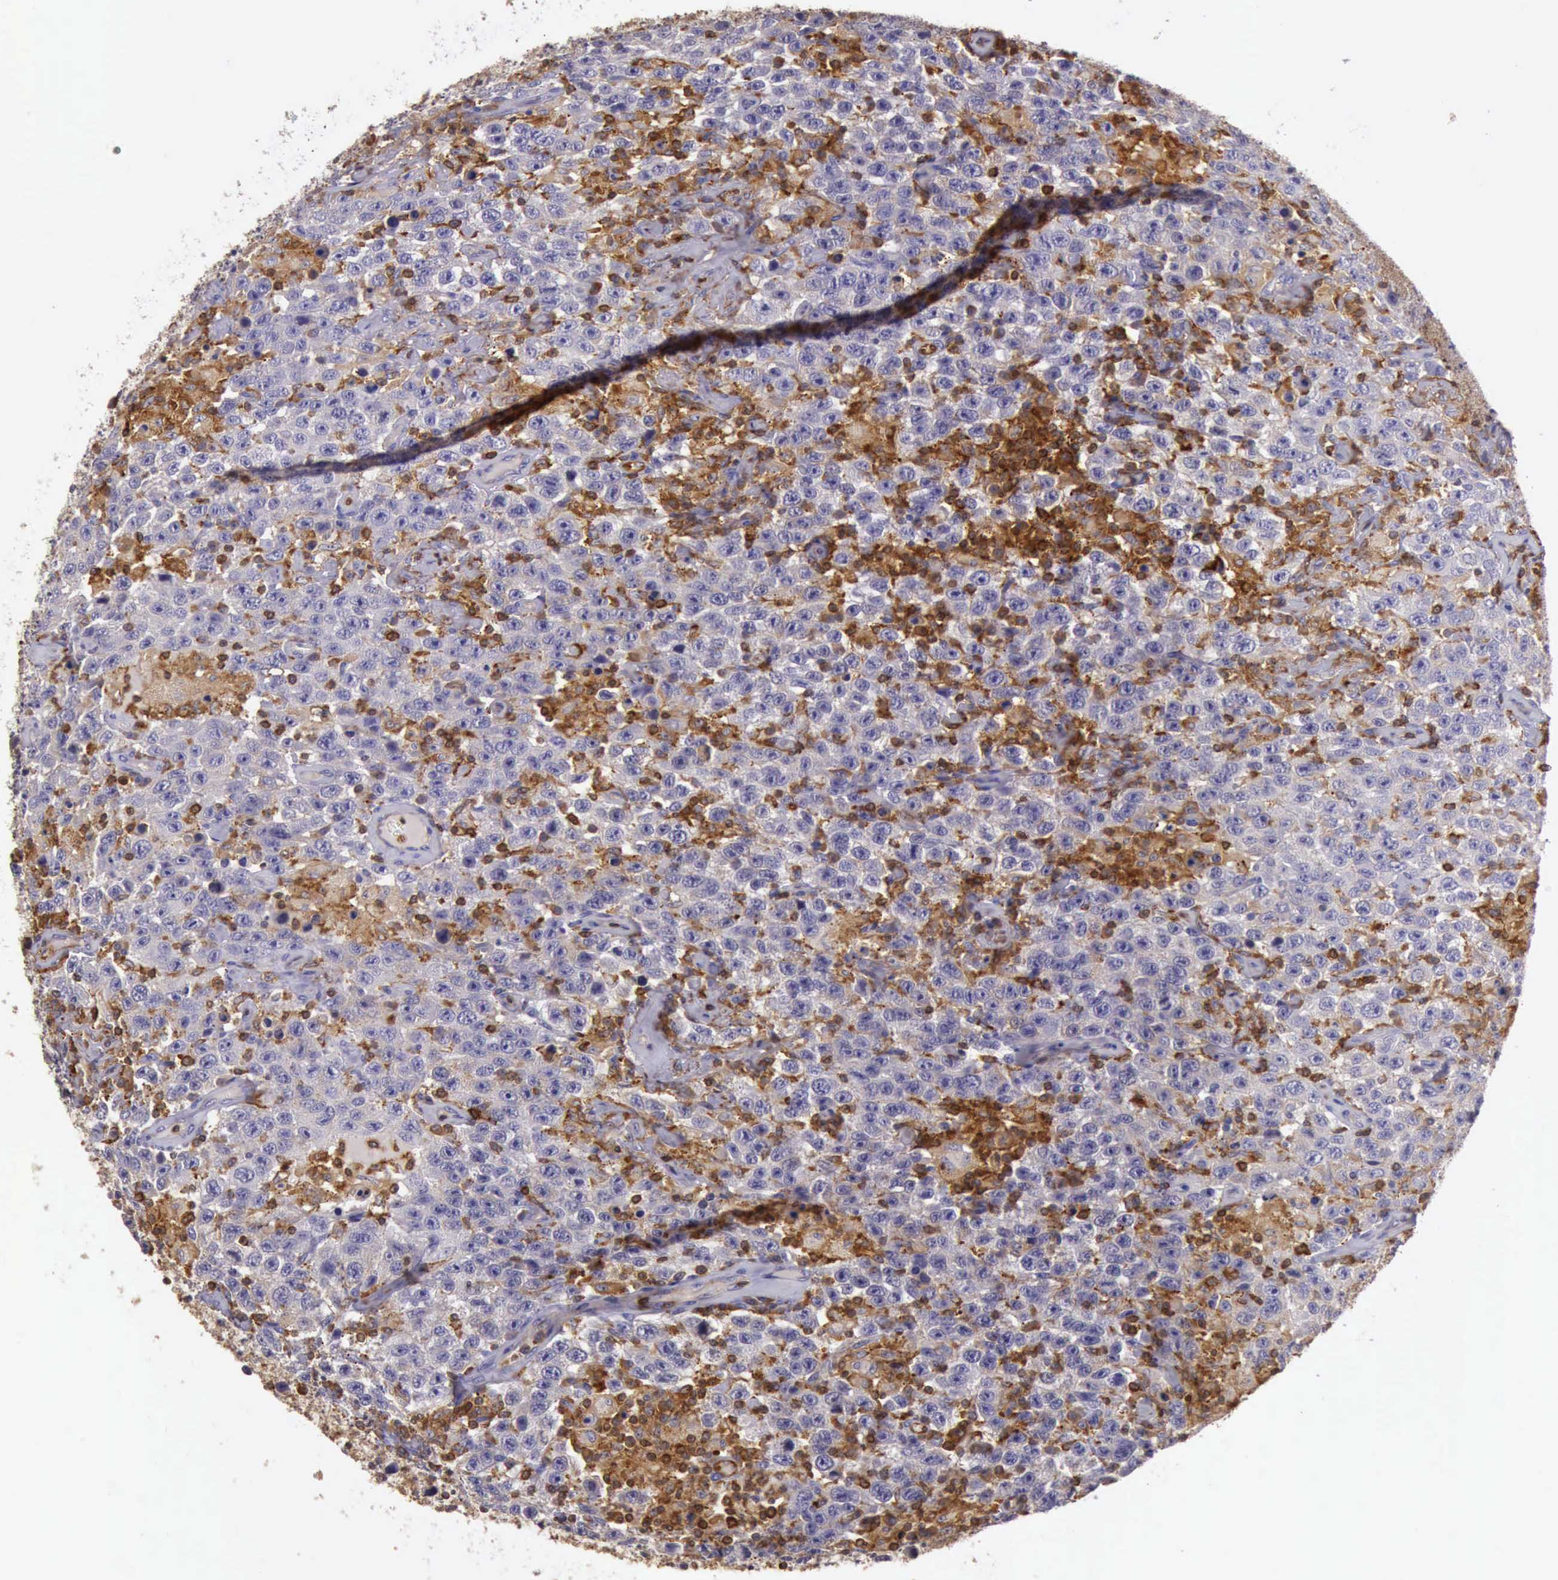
{"staining": {"intensity": "weak", "quantity": "25%-75%", "location": "cytoplasmic/membranous"}, "tissue": "testis cancer", "cell_type": "Tumor cells", "image_type": "cancer", "snomed": [{"axis": "morphology", "description": "Seminoma, NOS"}, {"axis": "topography", "description": "Testis"}], "caption": "The immunohistochemical stain shows weak cytoplasmic/membranous expression in tumor cells of testis cancer tissue. The protein of interest is stained brown, and the nuclei are stained in blue (DAB (3,3'-diaminobenzidine) IHC with brightfield microscopy, high magnification).", "gene": "ARHGAP4", "patient": {"sex": "male", "age": 41}}